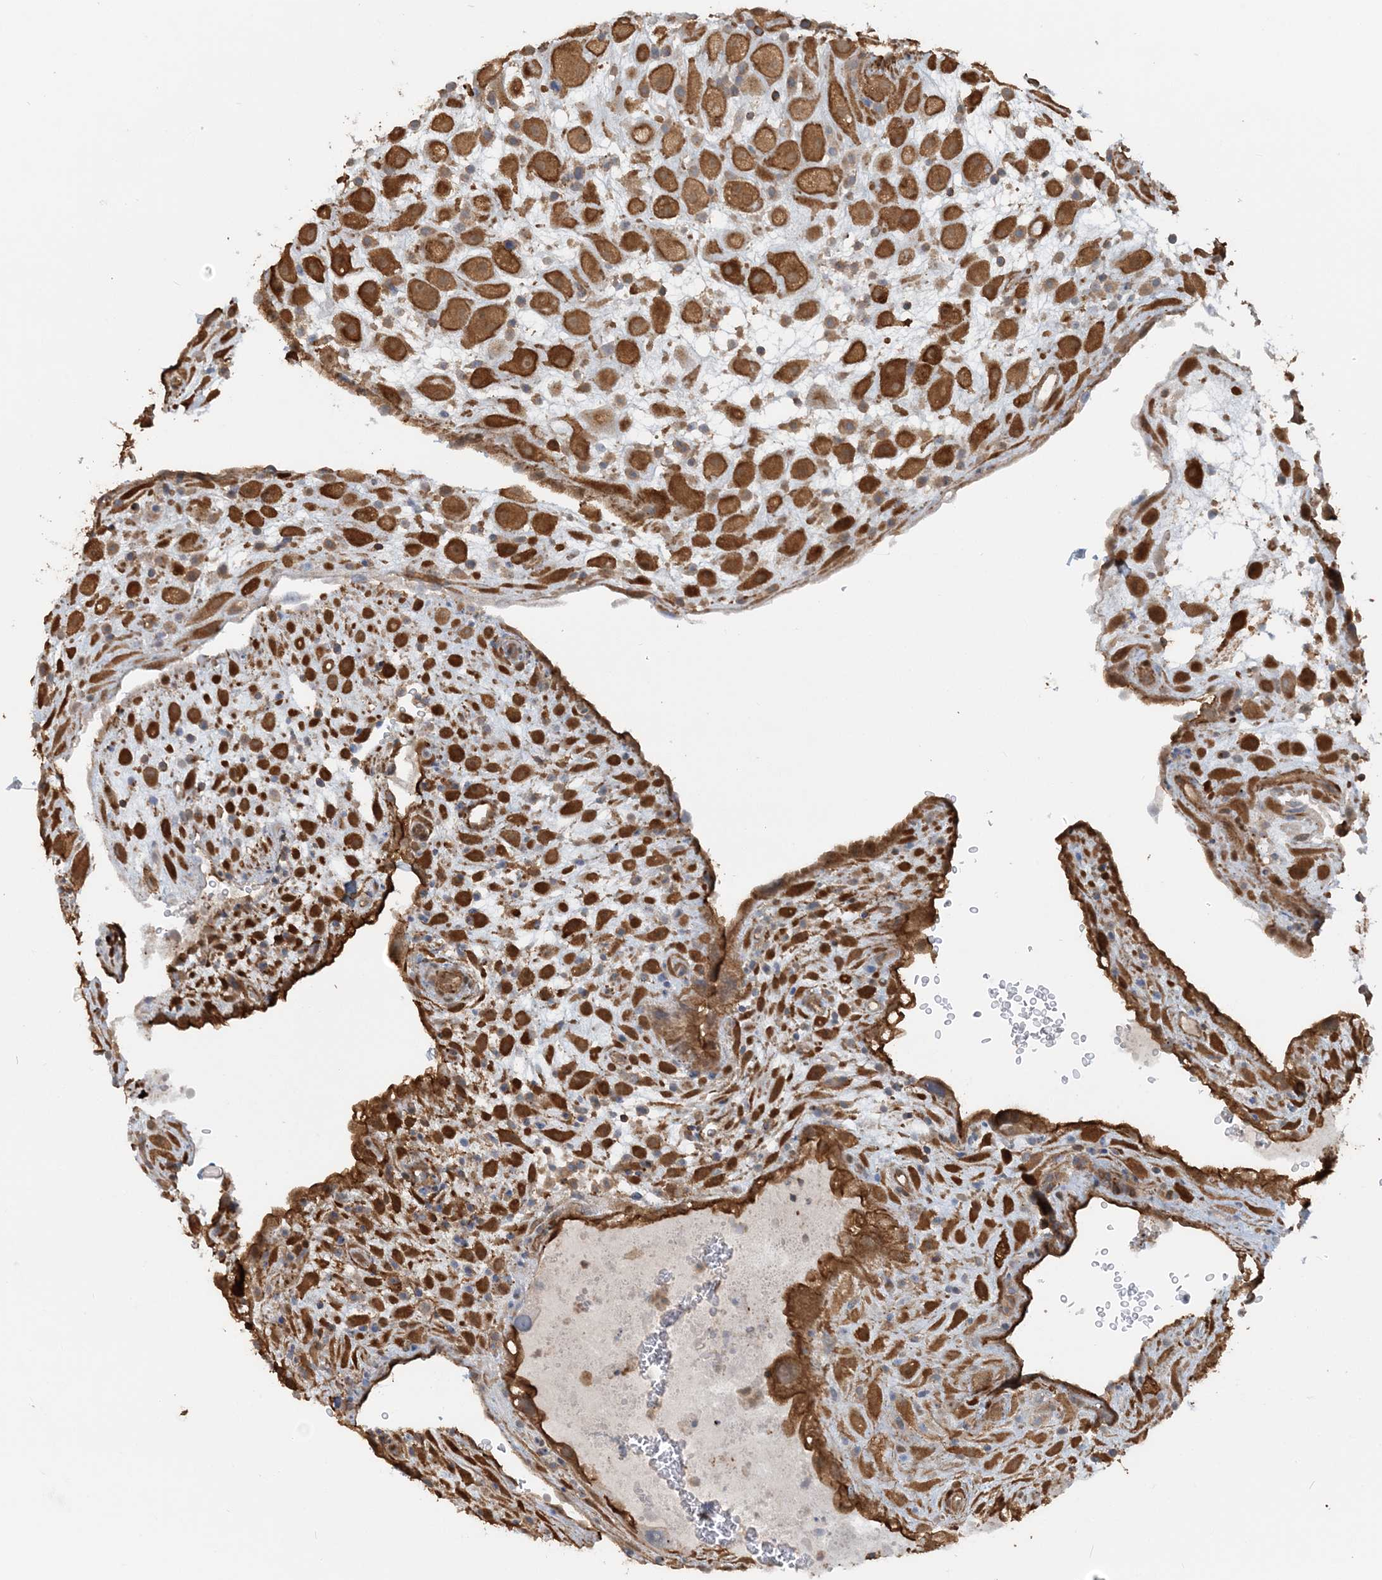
{"staining": {"intensity": "strong", "quantity": ">75%", "location": "cytoplasmic/membranous"}, "tissue": "placenta", "cell_type": "Decidual cells", "image_type": "normal", "snomed": [{"axis": "morphology", "description": "Normal tissue, NOS"}, {"axis": "topography", "description": "Placenta"}], "caption": "IHC of benign human placenta displays high levels of strong cytoplasmic/membranous expression in approximately >75% of decidual cells.", "gene": "DSTN", "patient": {"sex": "female", "age": 35}}